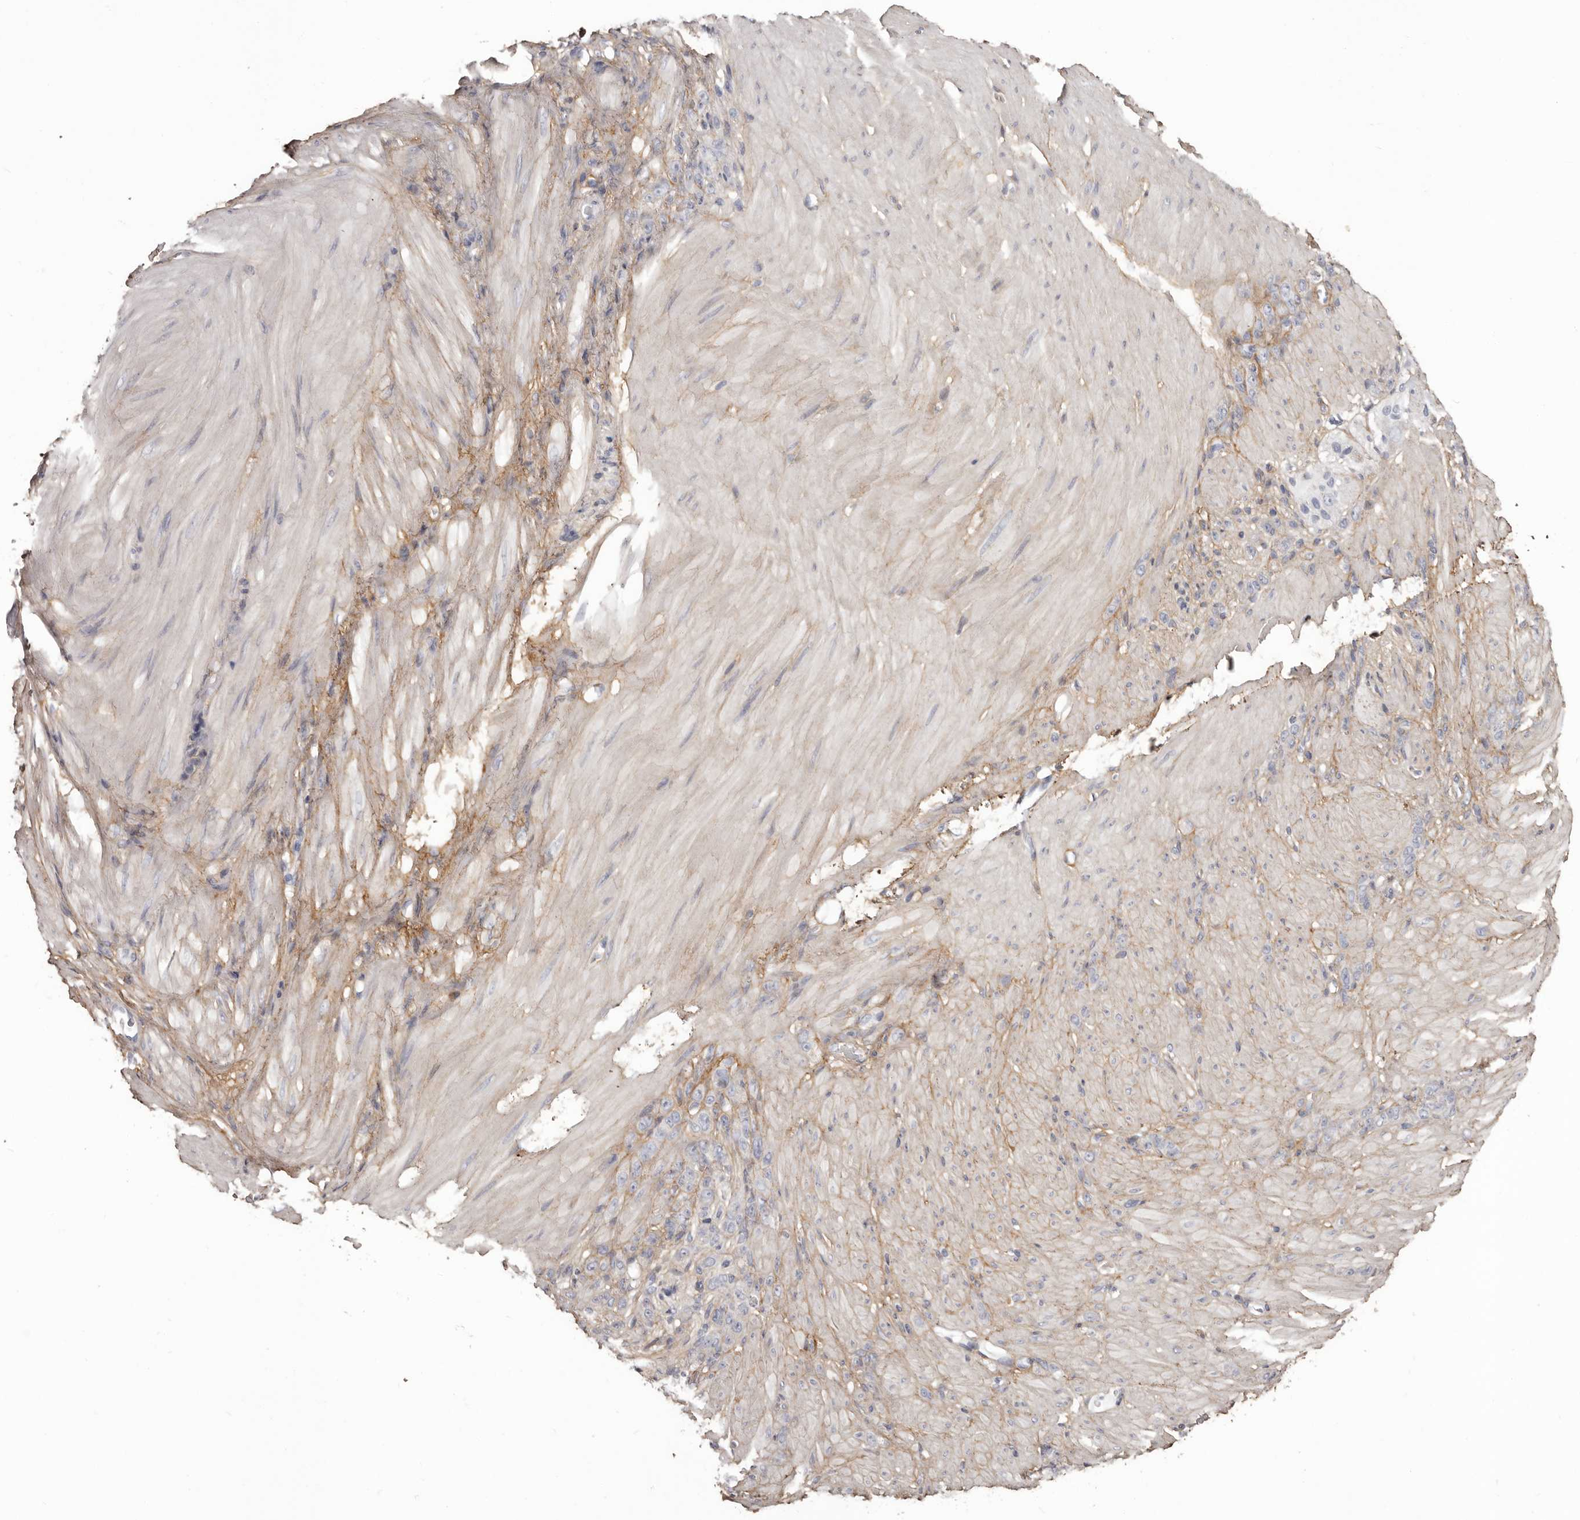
{"staining": {"intensity": "negative", "quantity": "none", "location": "none"}, "tissue": "stomach cancer", "cell_type": "Tumor cells", "image_type": "cancer", "snomed": [{"axis": "morphology", "description": "Normal tissue, NOS"}, {"axis": "morphology", "description": "Adenocarcinoma, NOS"}, {"axis": "topography", "description": "Stomach"}], "caption": "The image reveals no significant positivity in tumor cells of stomach adenocarcinoma.", "gene": "COL6A1", "patient": {"sex": "male", "age": 82}}